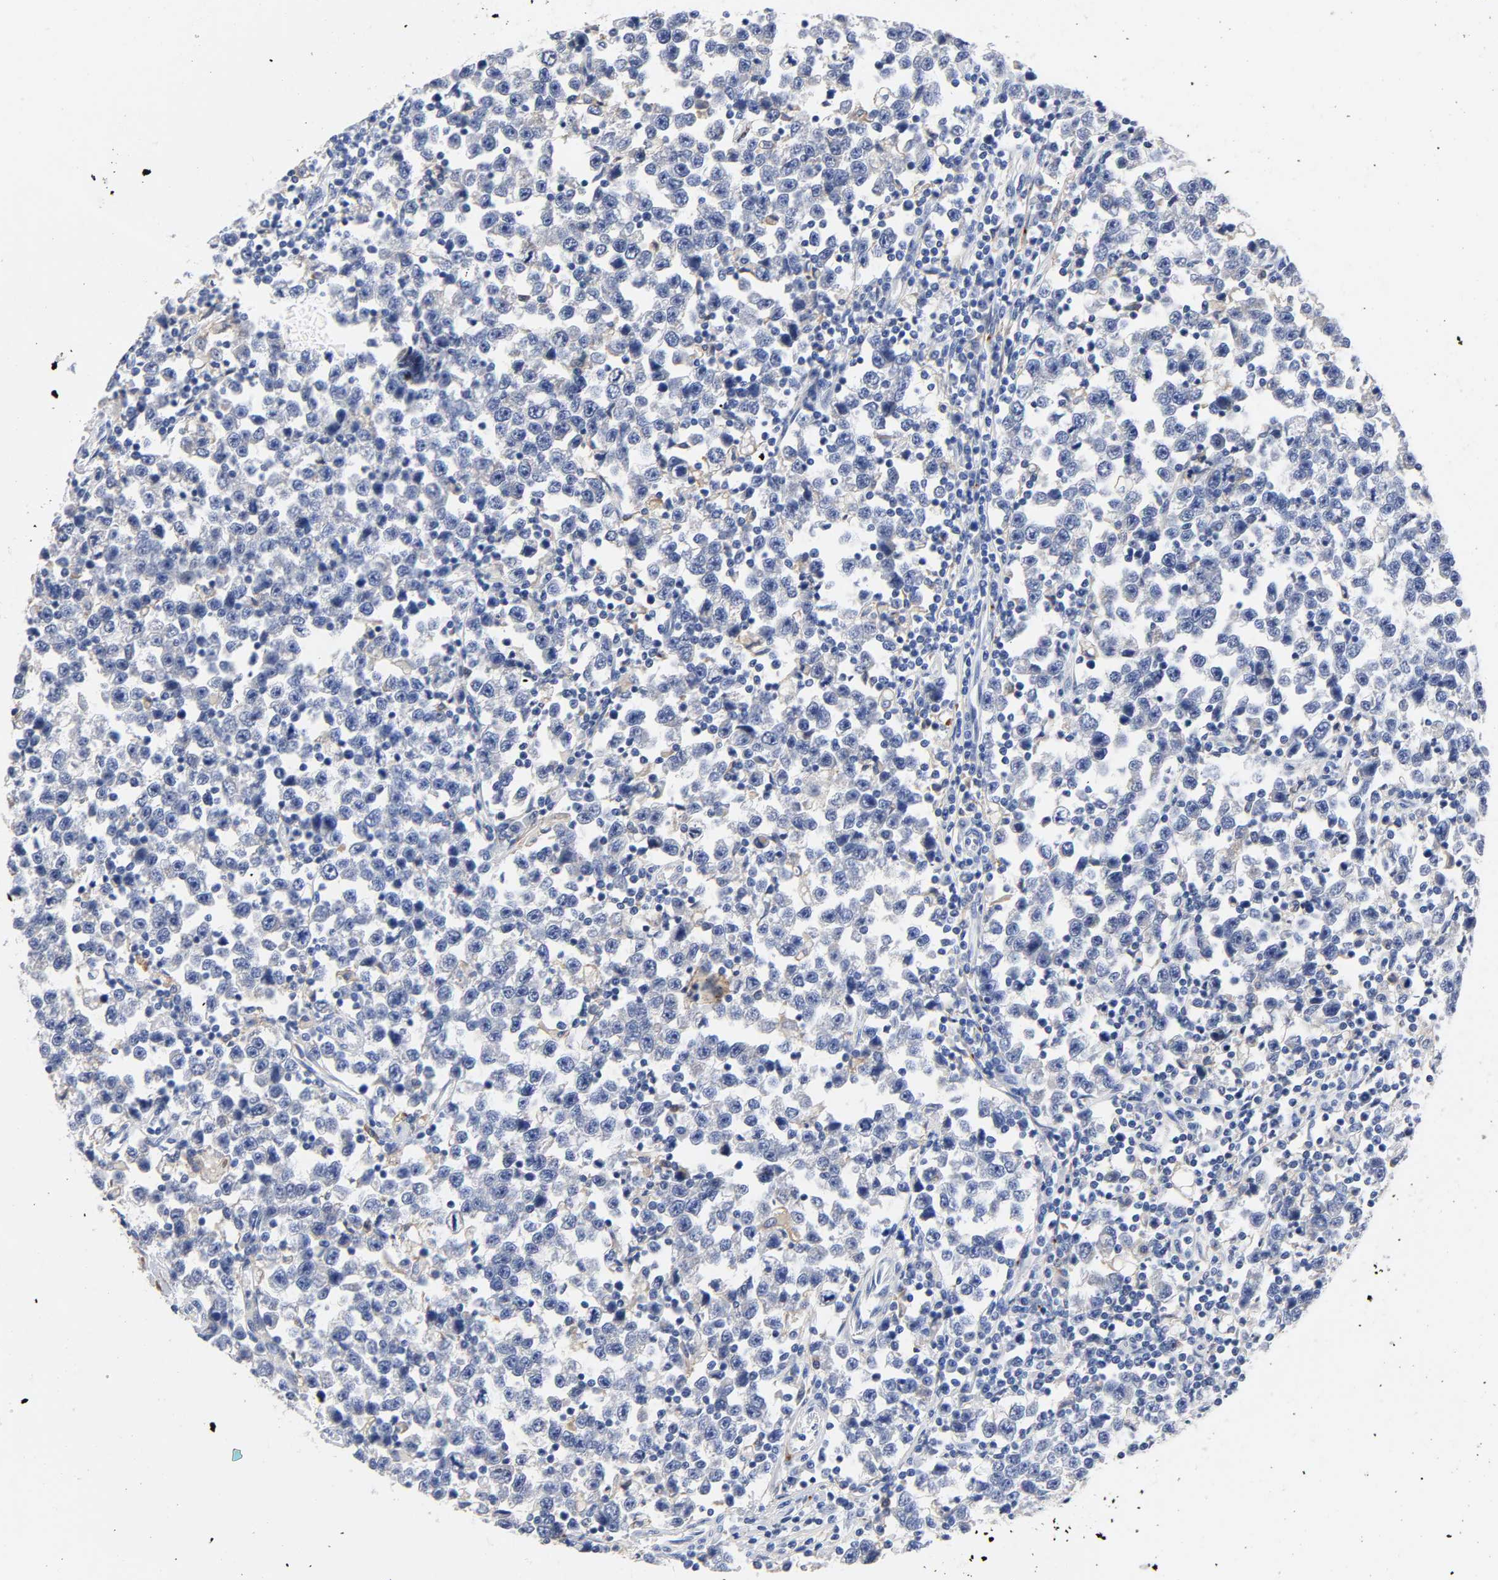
{"staining": {"intensity": "negative", "quantity": "none", "location": "none"}, "tissue": "testis cancer", "cell_type": "Tumor cells", "image_type": "cancer", "snomed": [{"axis": "morphology", "description": "Seminoma, NOS"}, {"axis": "topography", "description": "Testis"}], "caption": "The IHC image has no significant positivity in tumor cells of testis seminoma tissue. Brightfield microscopy of immunohistochemistry (IHC) stained with DAB (3,3'-diaminobenzidine) (brown) and hematoxylin (blue), captured at high magnification.", "gene": "LRP1", "patient": {"sex": "male", "age": 43}}